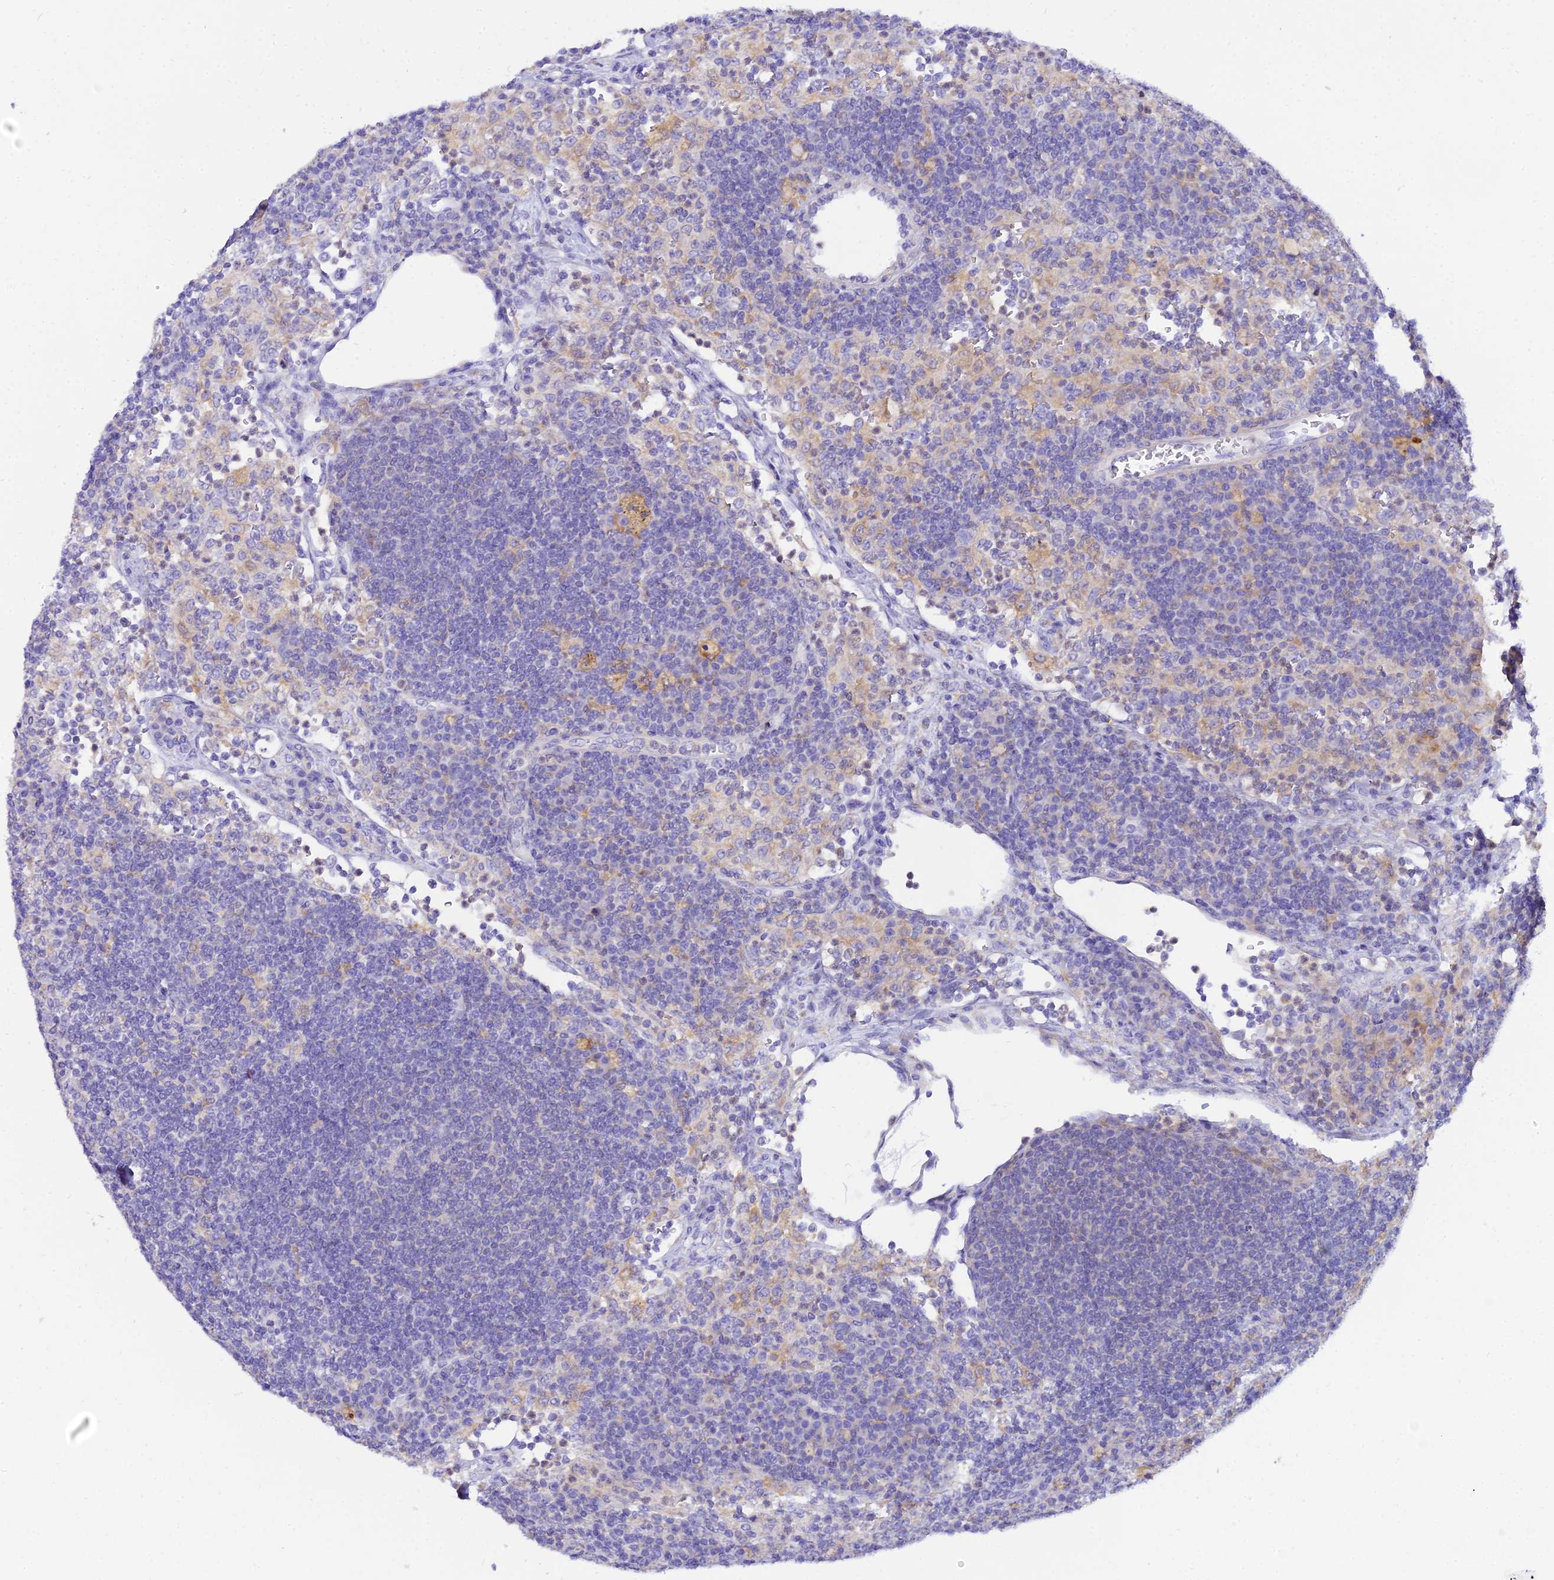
{"staining": {"intensity": "negative", "quantity": "none", "location": "none"}, "tissue": "lymph node", "cell_type": "Non-germinal center cells", "image_type": "normal", "snomed": [{"axis": "morphology", "description": "Normal tissue, NOS"}, {"axis": "topography", "description": "Lymph node"}], "caption": "Non-germinal center cells show no significant expression in unremarkable lymph node. (Brightfield microscopy of DAB (3,3'-diaminobenzidine) immunohistochemistry (IHC) at high magnification).", "gene": "ARL8A", "patient": {"sex": "female", "age": 70}}